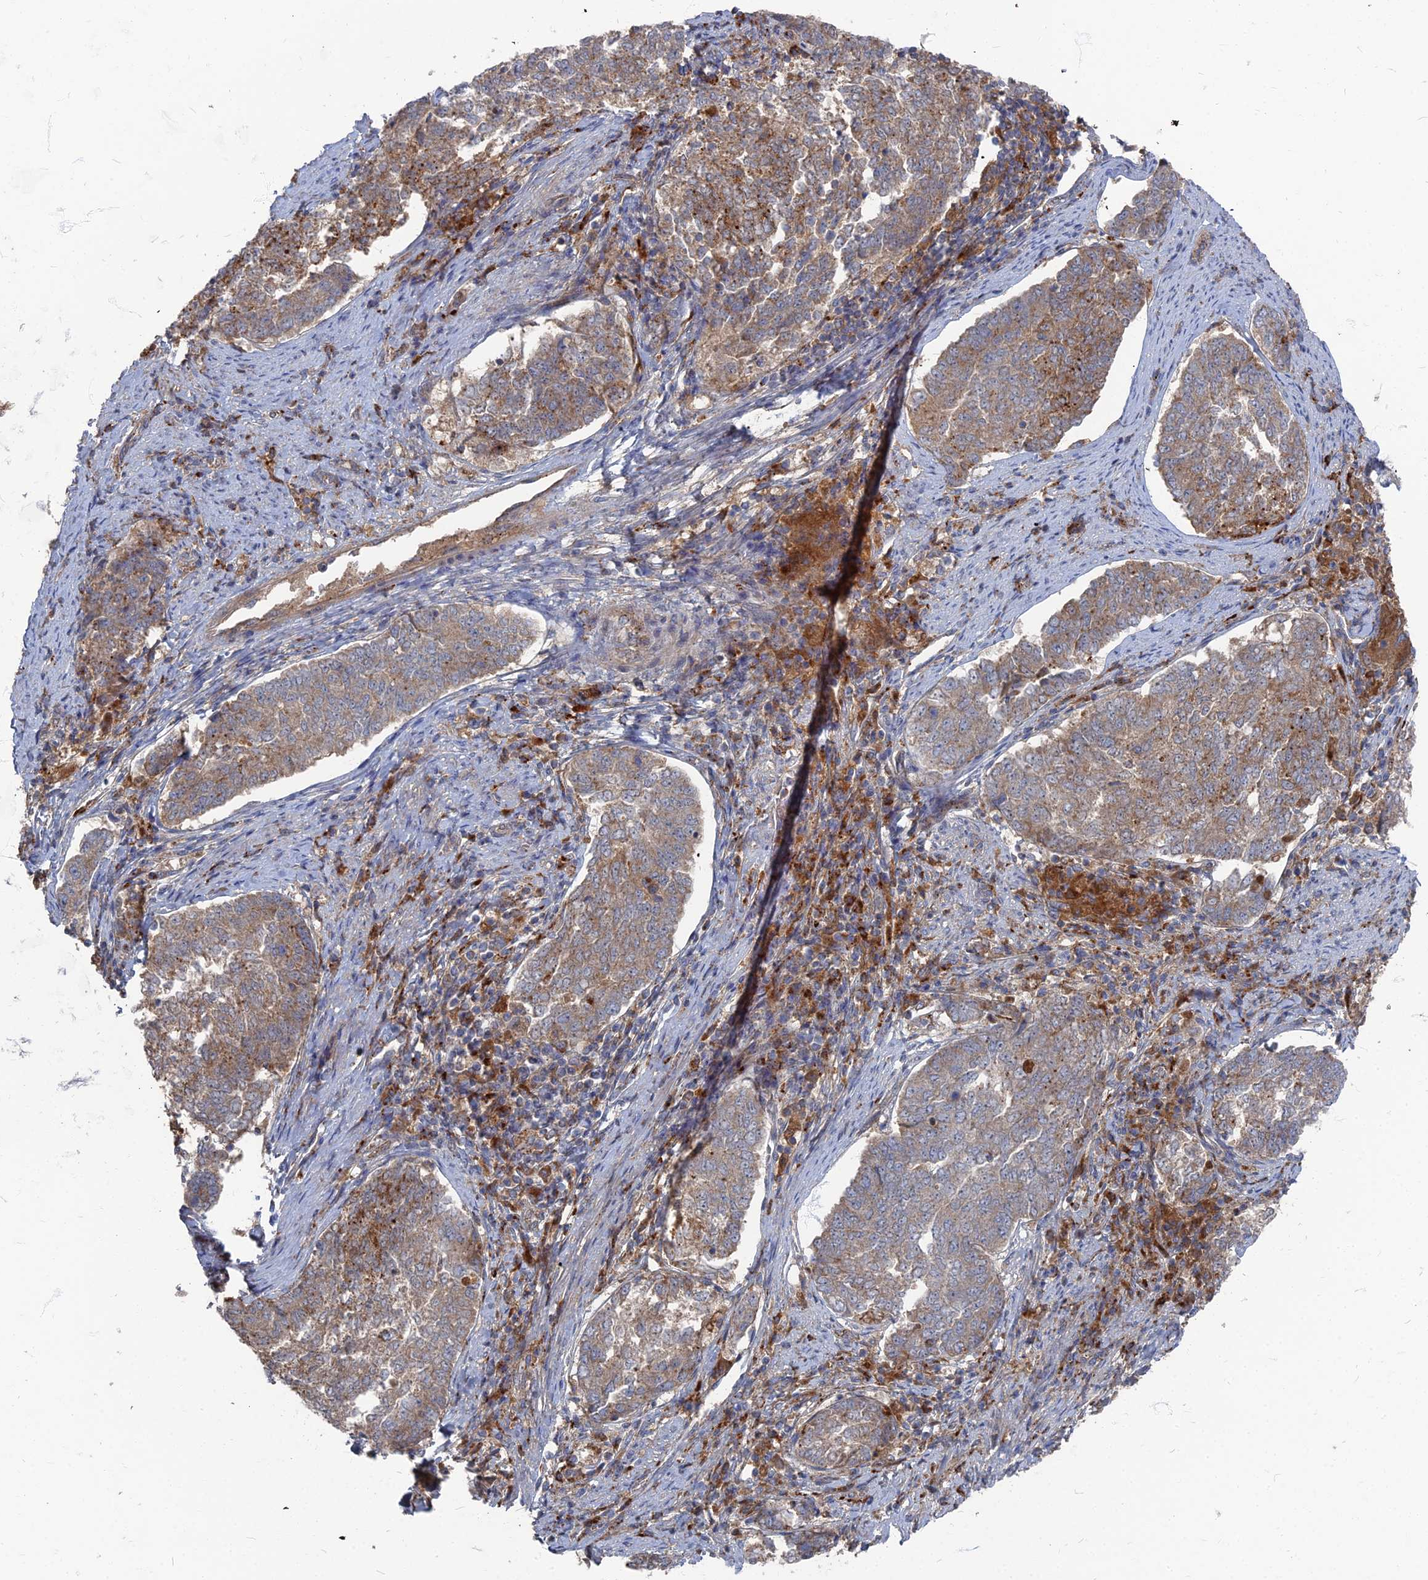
{"staining": {"intensity": "moderate", "quantity": ">75%", "location": "cytoplasmic/membranous"}, "tissue": "endometrial cancer", "cell_type": "Tumor cells", "image_type": "cancer", "snomed": [{"axis": "morphology", "description": "Adenocarcinoma, NOS"}, {"axis": "topography", "description": "Endometrium"}], "caption": "Immunohistochemistry (IHC) of human adenocarcinoma (endometrial) exhibits medium levels of moderate cytoplasmic/membranous staining in approximately >75% of tumor cells. (Stains: DAB in brown, nuclei in blue, Microscopy: brightfield microscopy at high magnification).", "gene": "PPCDC", "patient": {"sex": "female", "age": 80}}